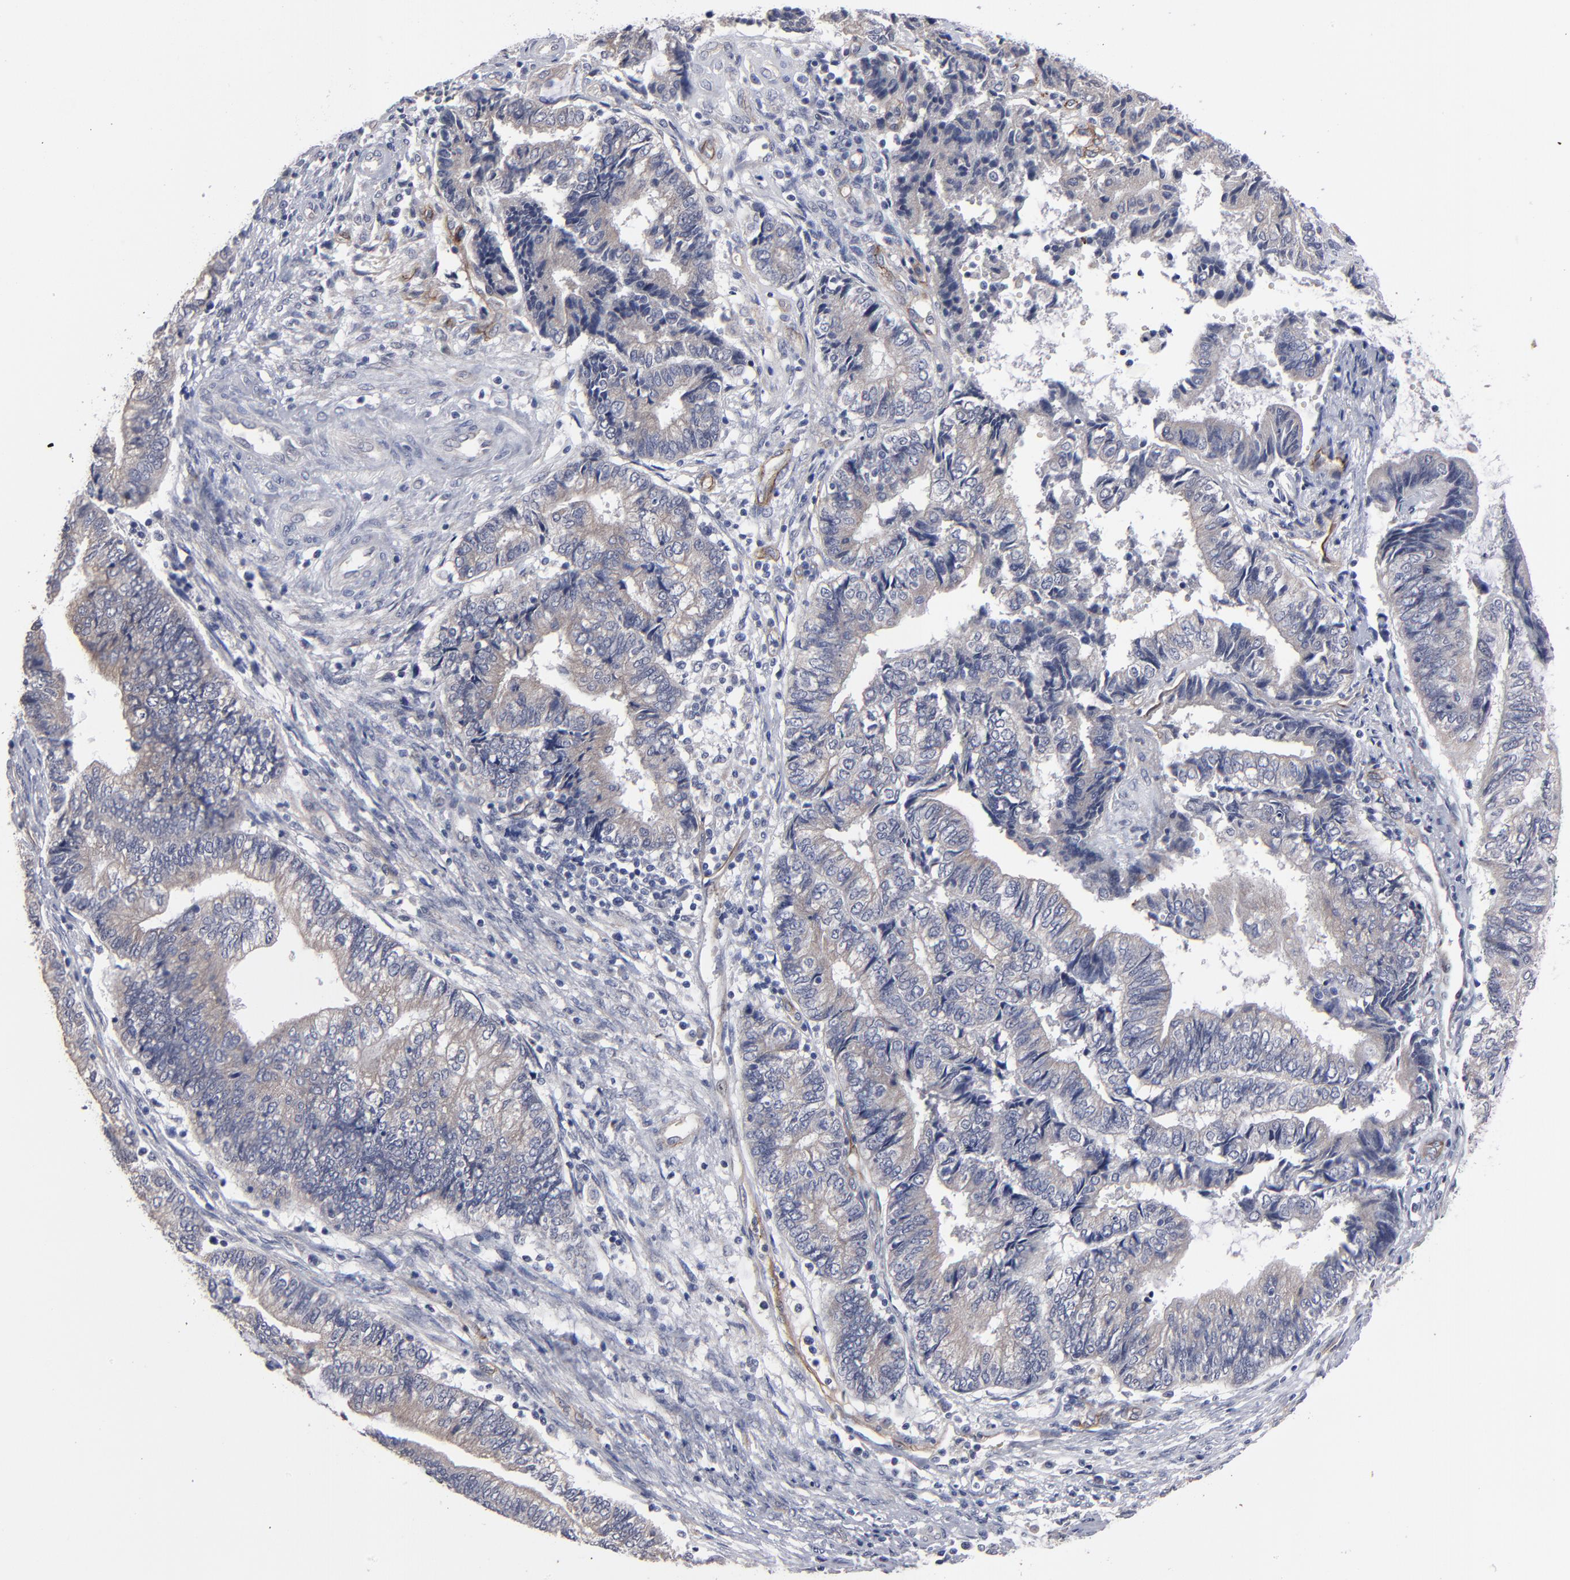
{"staining": {"intensity": "weak", "quantity": ">75%", "location": "cytoplasmic/membranous"}, "tissue": "endometrial cancer", "cell_type": "Tumor cells", "image_type": "cancer", "snomed": [{"axis": "morphology", "description": "Adenocarcinoma, NOS"}, {"axis": "topography", "description": "Uterus"}, {"axis": "topography", "description": "Endometrium"}], "caption": "An IHC micrograph of tumor tissue is shown. Protein staining in brown labels weak cytoplasmic/membranous positivity in adenocarcinoma (endometrial) within tumor cells. The staining was performed using DAB (3,3'-diaminobenzidine), with brown indicating positive protein expression. Nuclei are stained blue with hematoxylin.", "gene": "ZNF175", "patient": {"sex": "female", "age": 70}}